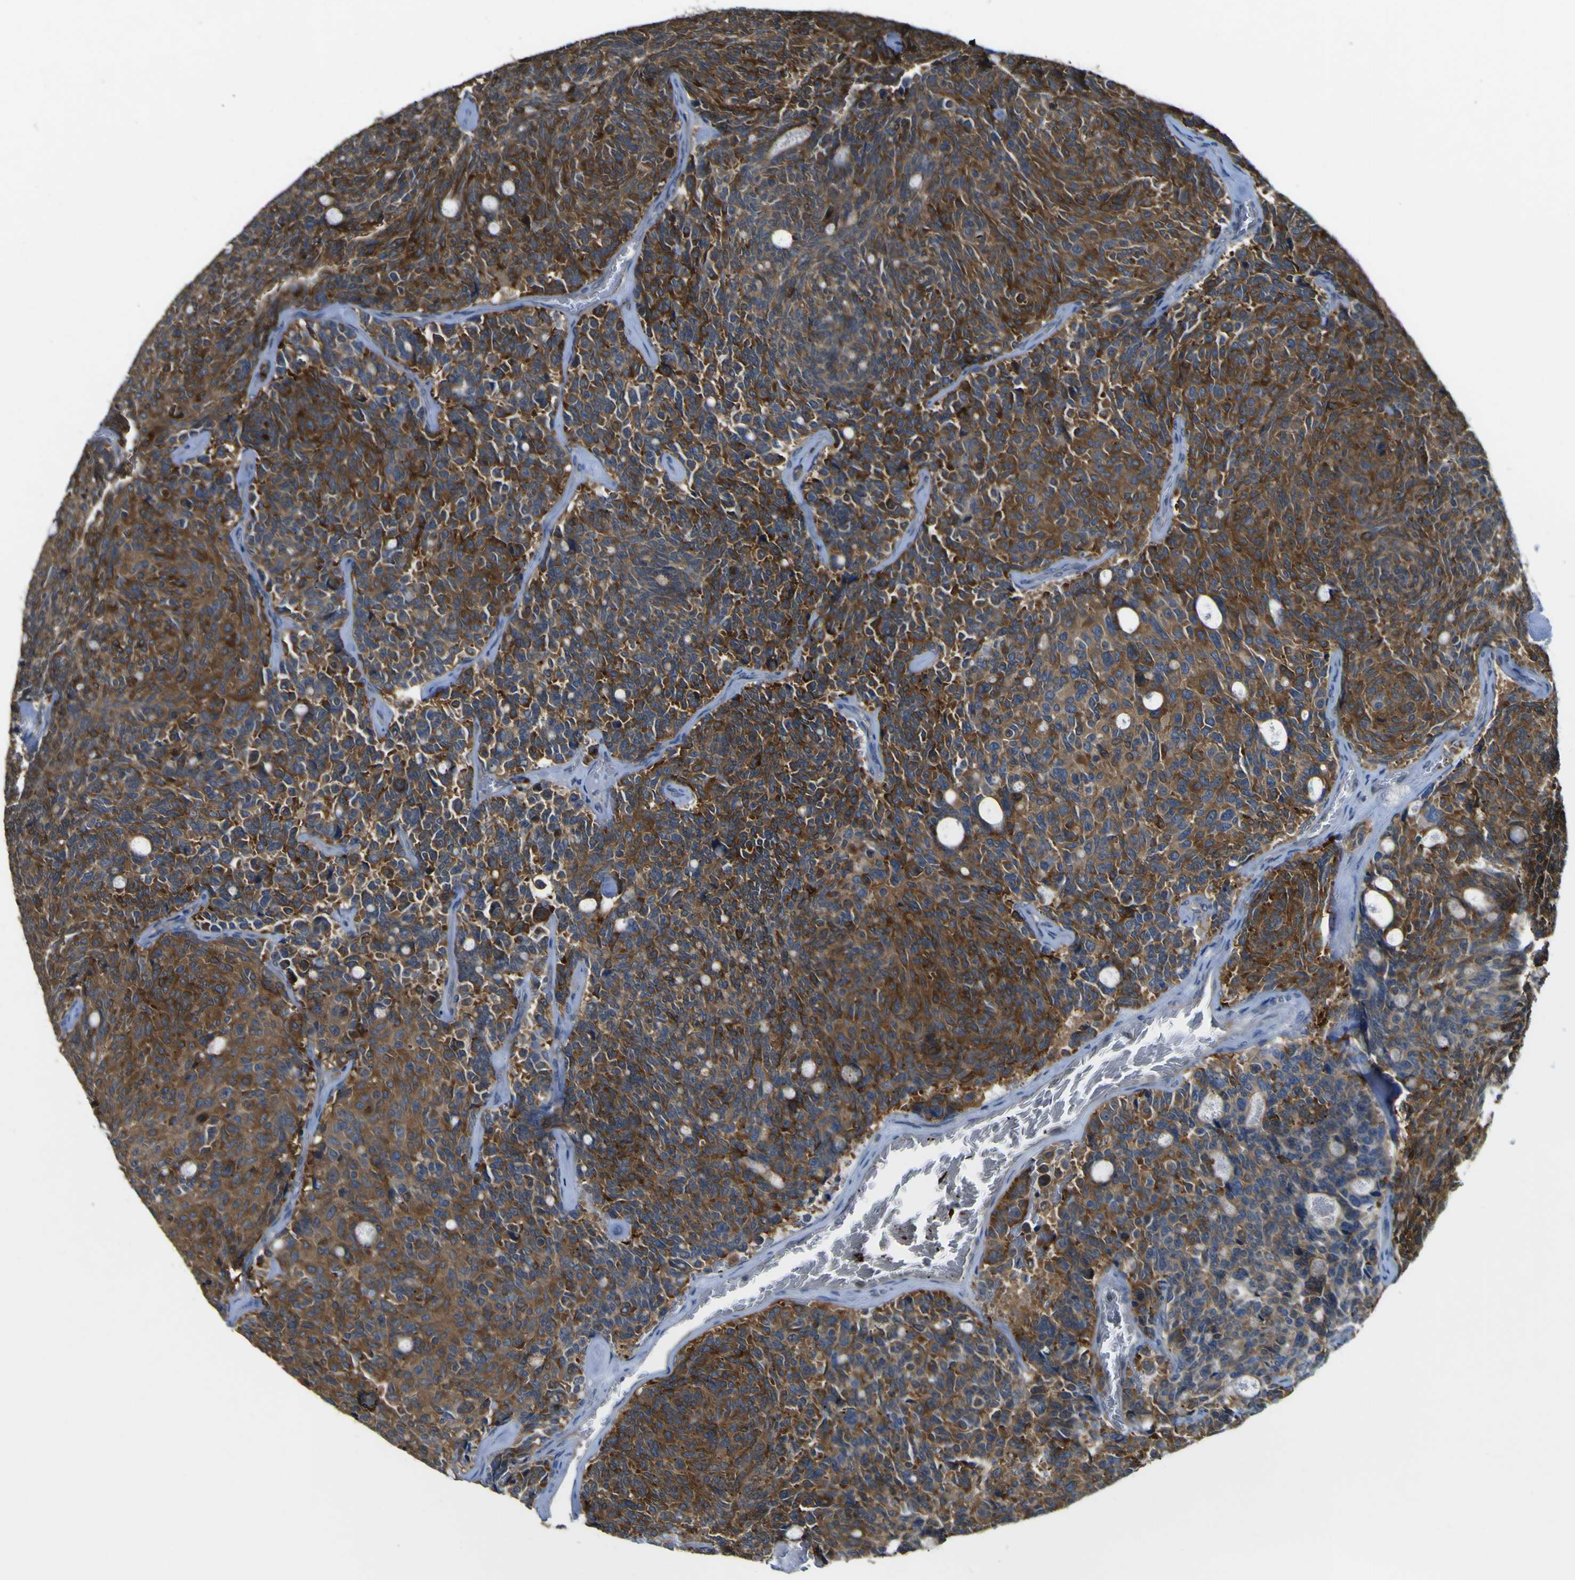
{"staining": {"intensity": "strong", "quantity": ">75%", "location": "cytoplasmic/membranous"}, "tissue": "carcinoid", "cell_type": "Tumor cells", "image_type": "cancer", "snomed": [{"axis": "morphology", "description": "Carcinoid, malignant, NOS"}, {"axis": "topography", "description": "Pancreas"}], "caption": "Carcinoid stained with immunohistochemistry (IHC) demonstrates strong cytoplasmic/membranous positivity in about >75% of tumor cells.", "gene": "EML2", "patient": {"sex": "female", "age": 54}}